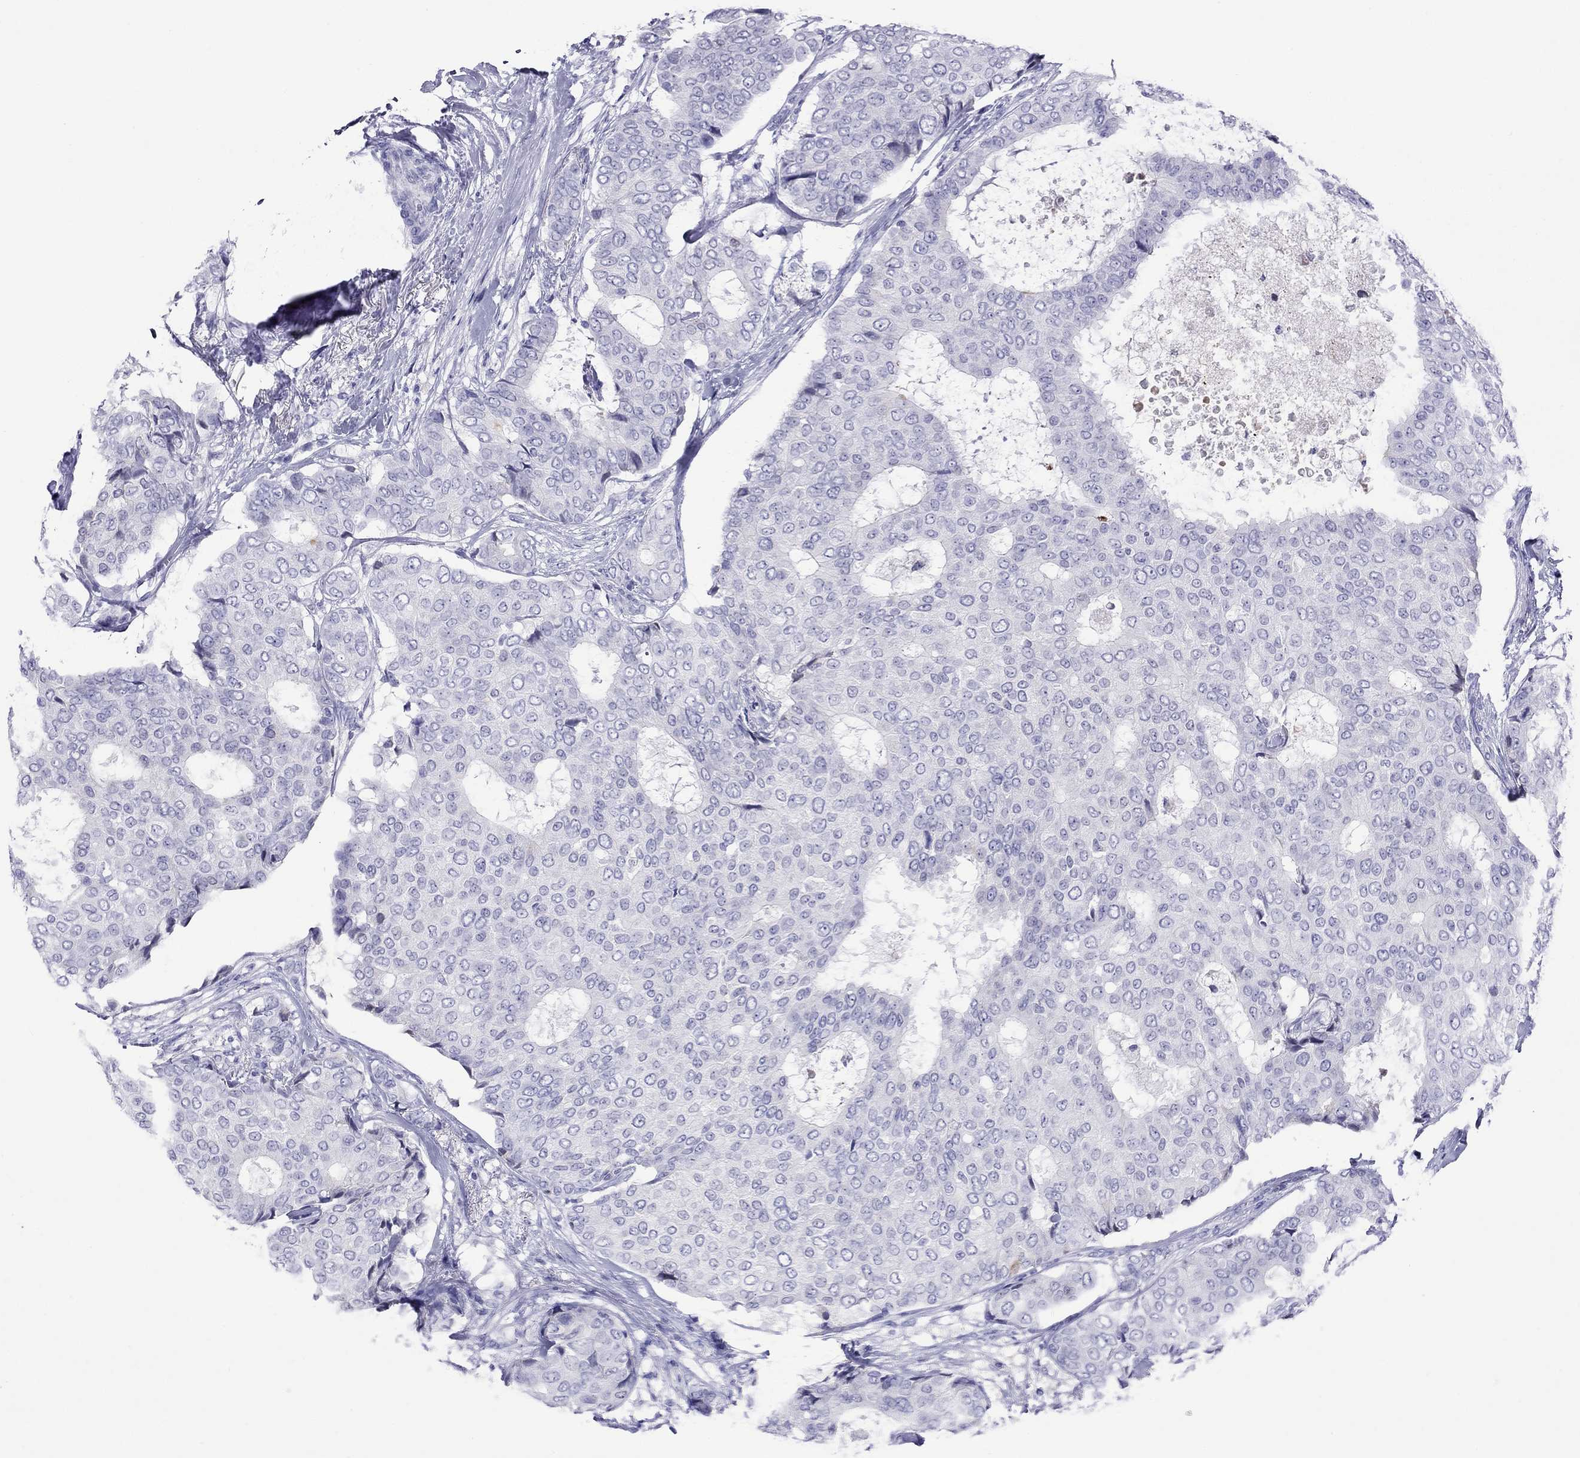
{"staining": {"intensity": "negative", "quantity": "none", "location": "none"}, "tissue": "breast cancer", "cell_type": "Tumor cells", "image_type": "cancer", "snomed": [{"axis": "morphology", "description": "Duct carcinoma"}, {"axis": "topography", "description": "Breast"}], "caption": "The micrograph reveals no significant positivity in tumor cells of breast cancer.", "gene": "SLC30A8", "patient": {"sex": "female", "age": 75}}